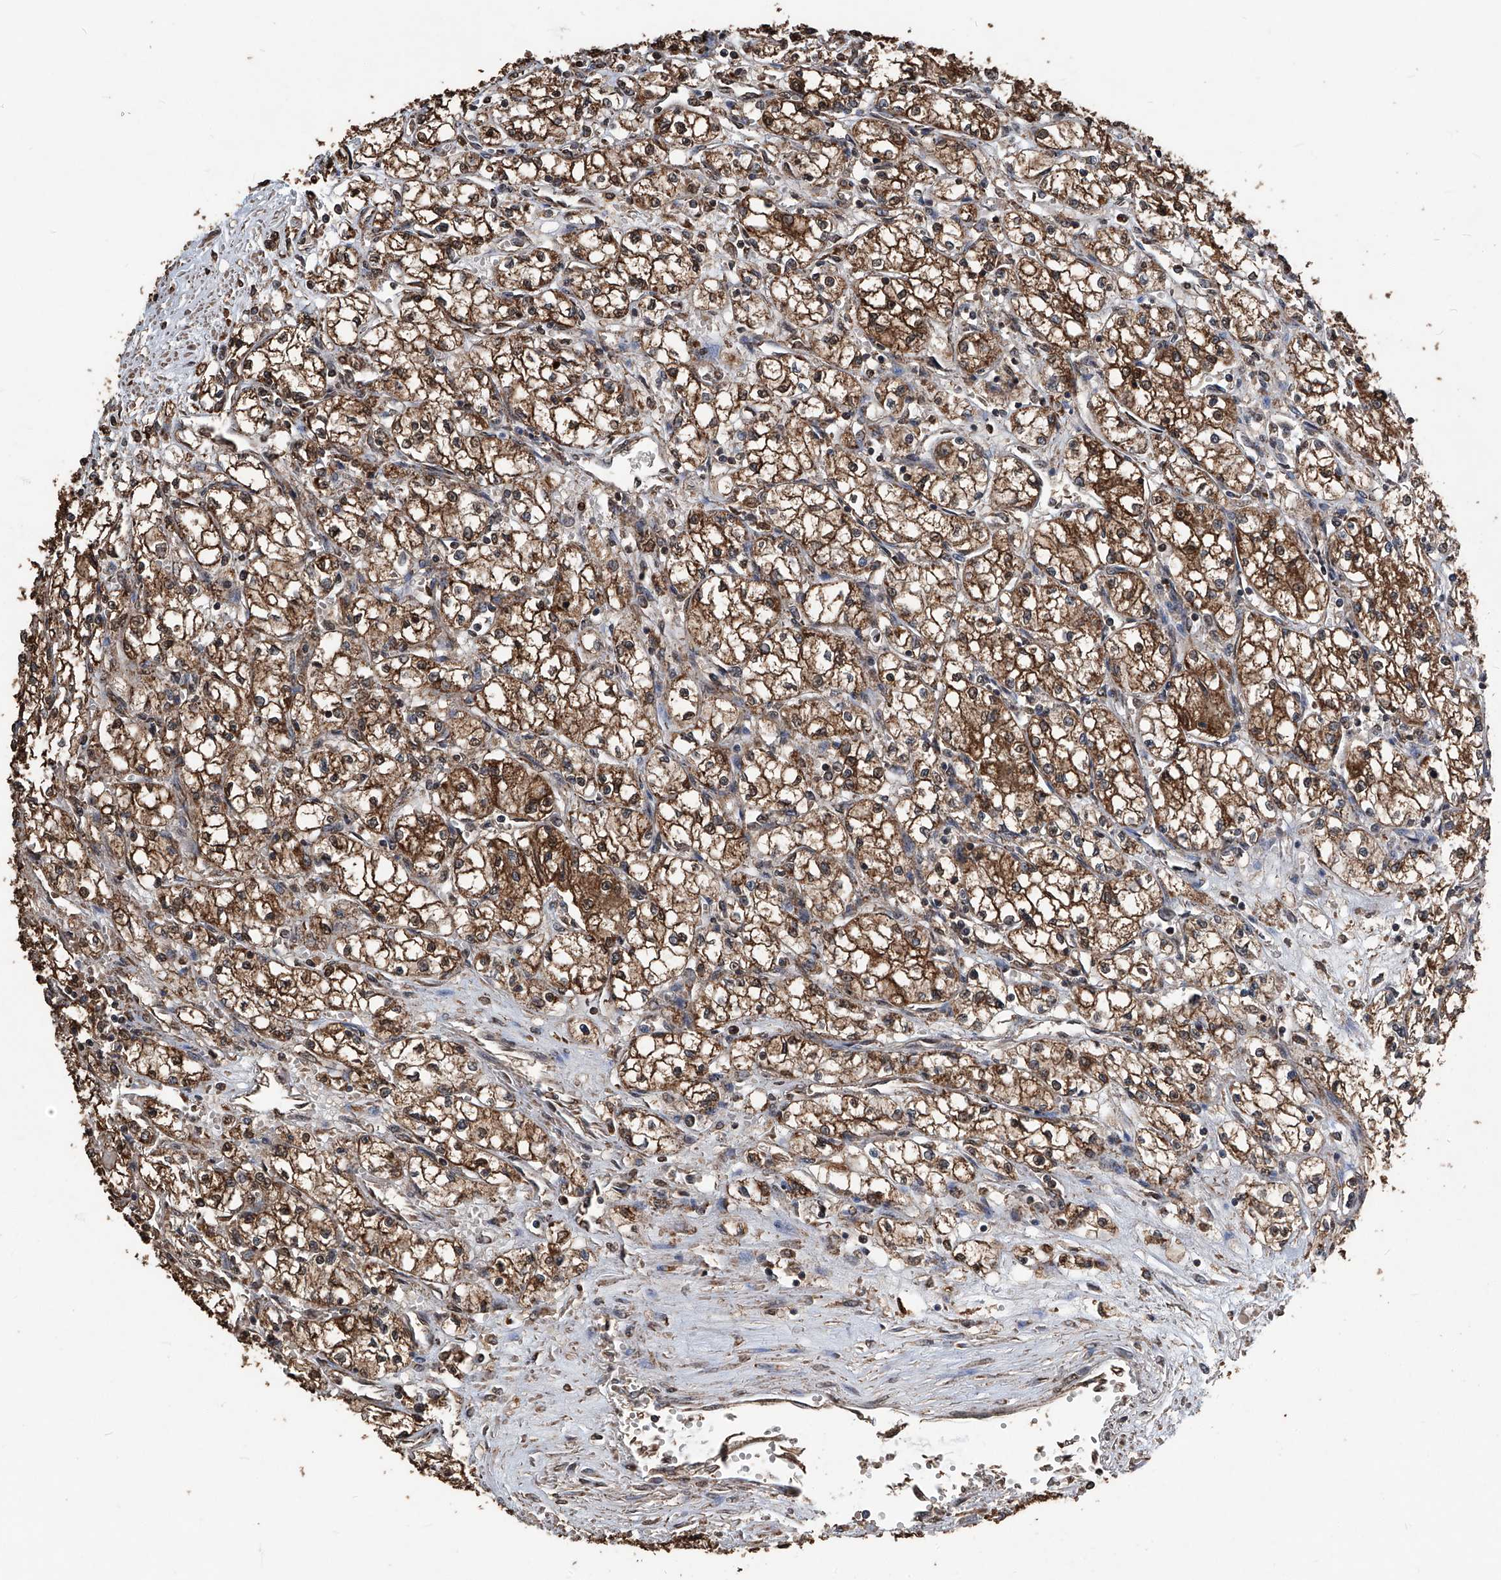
{"staining": {"intensity": "strong", "quantity": ">75%", "location": "cytoplasmic/membranous"}, "tissue": "renal cancer", "cell_type": "Tumor cells", "image_type": "cancer", "snomed": [{"axis": "morphology", "description": "Normal tissue, NOS"}, {"axis": "morphology", "description": "Adenocarcinoma, NOS"}, {"axis": "topography", "description": "Kidney"}], "caption": "Strong cytoplasmic/membranous staining is seen in approximately >75% of tumor cells in renal cancer (adenocarcinoma). Using DAB (brown) and hematoxylin (blue) stains, captured at high magnification using brightfield microscopy.", "gene": "STARD7", "patient": {"sex": "male", "age": 59}}